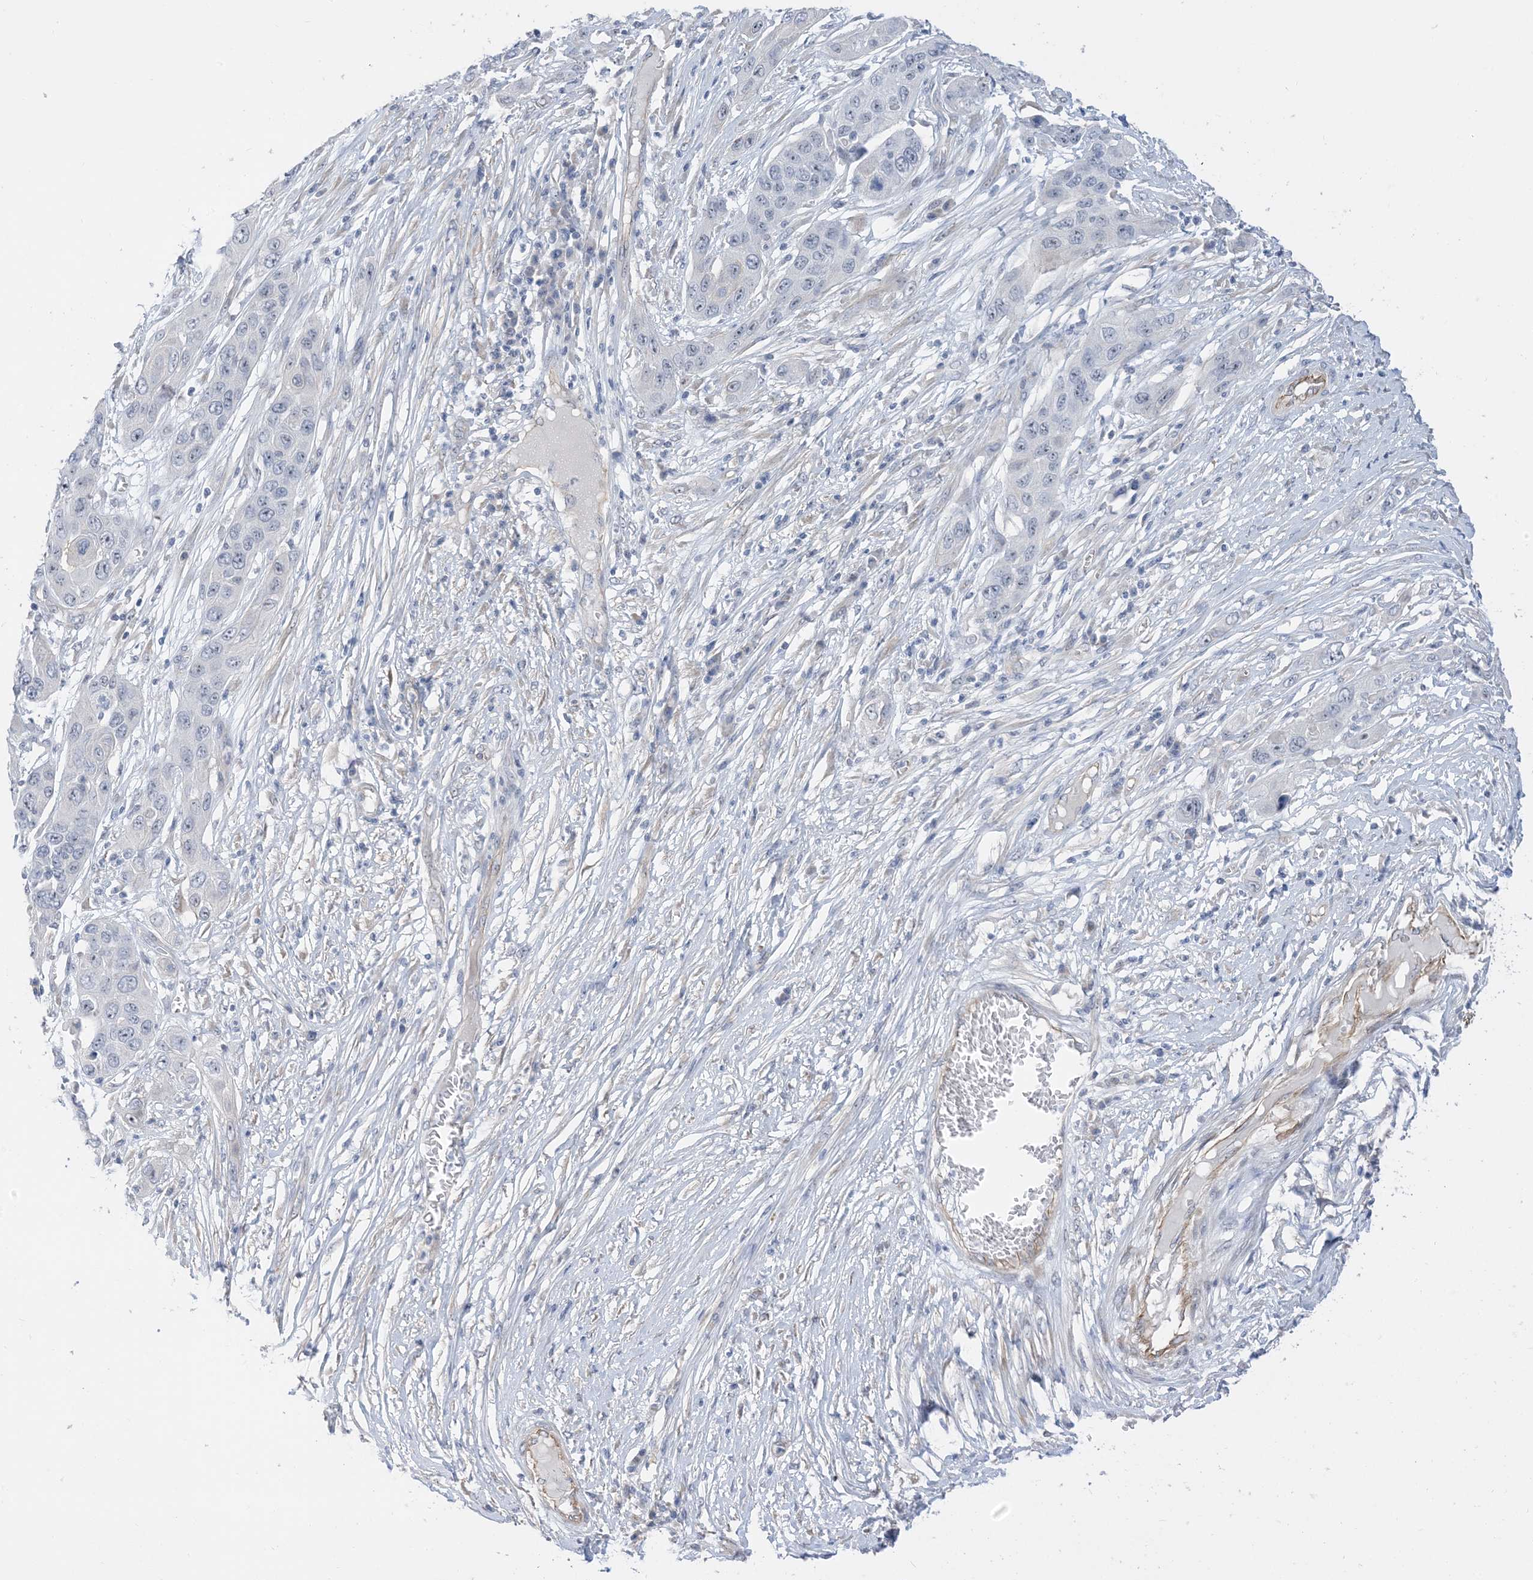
{"staining": {"intensity": "negative", "quantity": "none", "location": "none"}, "tissue": "skin cancer", "cell_type": "Tumor cells", "image_type": "cancer", "snomed": [{"axis": "morphology", "description": "Squamous cell carcinoma, NOS"}, {"axis": "topography", "description": "Skin"}], "caption": "There is no significant staining in tumor cells of skin cancer (squamous cell carcinoma).", "gene": "IL36B", "patient": {"sex": "male", "age": 55}}